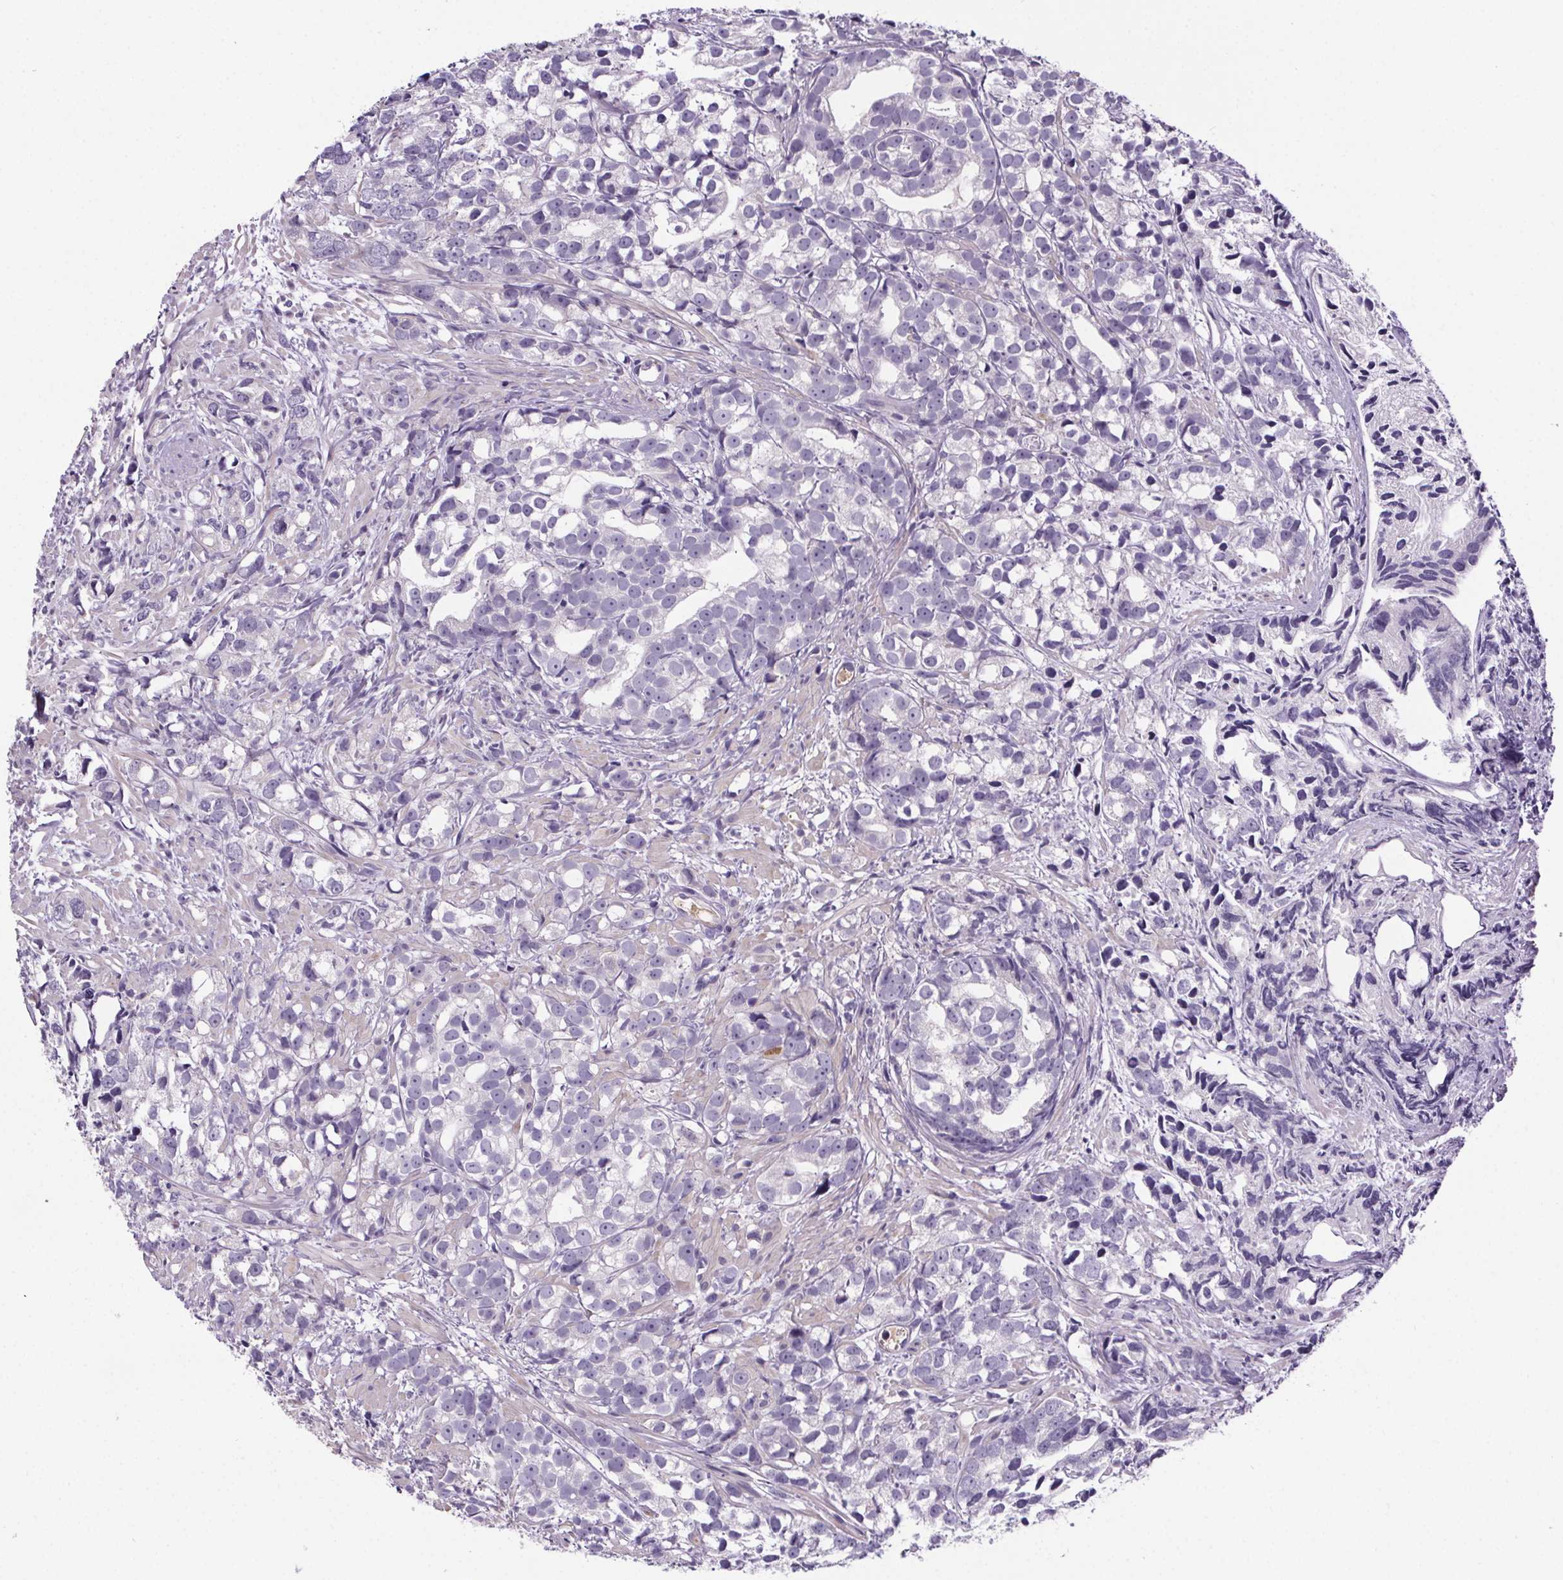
{"staining": {"intensity": "negative", "quantity": "none", "location": "none"}, "tissue": "prostate cancer", "cell_type": "Tumor cells", "image_type": "cancer", "snomed": [{"axis": "morphology", "description": "Adenocarcinoma, High grade"}, {"axis": "topography", "description": "Prostate"}], "caption": "Prostate adenocarcinoma (high-grade) was stained to show a protein in brown. There is no significant staining in tumor cells.", "gene": "CUBN", "patient": {"sex": "male", "age": 79}}